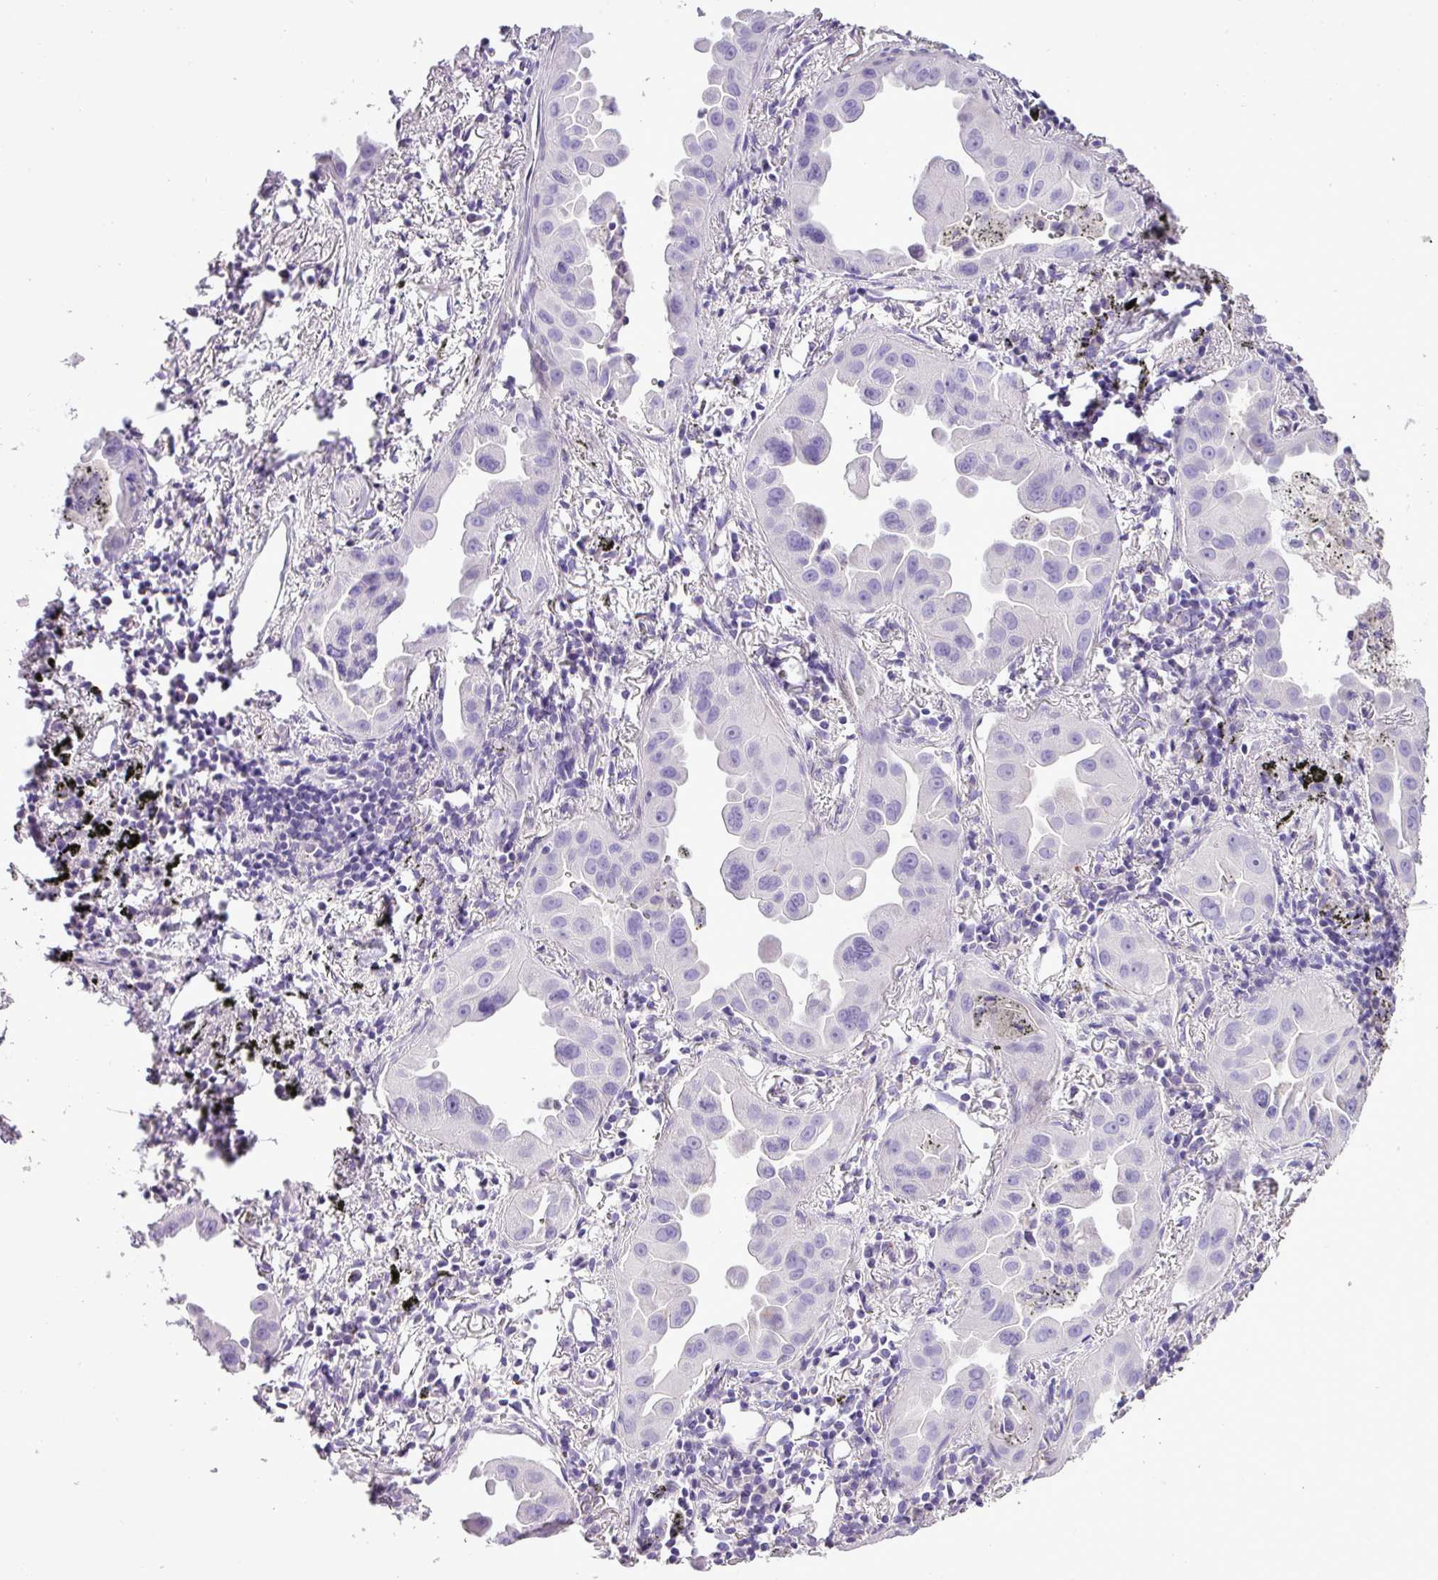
{"staining": {"intensity": "negative", "quantity": "none", "location": "none"}, "tissue": "lung cancer", "cell_type": "Tumor cells", "image_type": "cancer", "snomed": [{"axis": "morphology", "description": "Adenocarcinoma, NOS"}, {"axis": "topography", "description": "Lung"}], "caption": "This is a photomicrograph of immunohistochemistry staining of adenocarcinoma (lung), which shows no staining in tumor cells.", "gene": "ZNF334", "patient": {"sex": "male", "age": 68}}